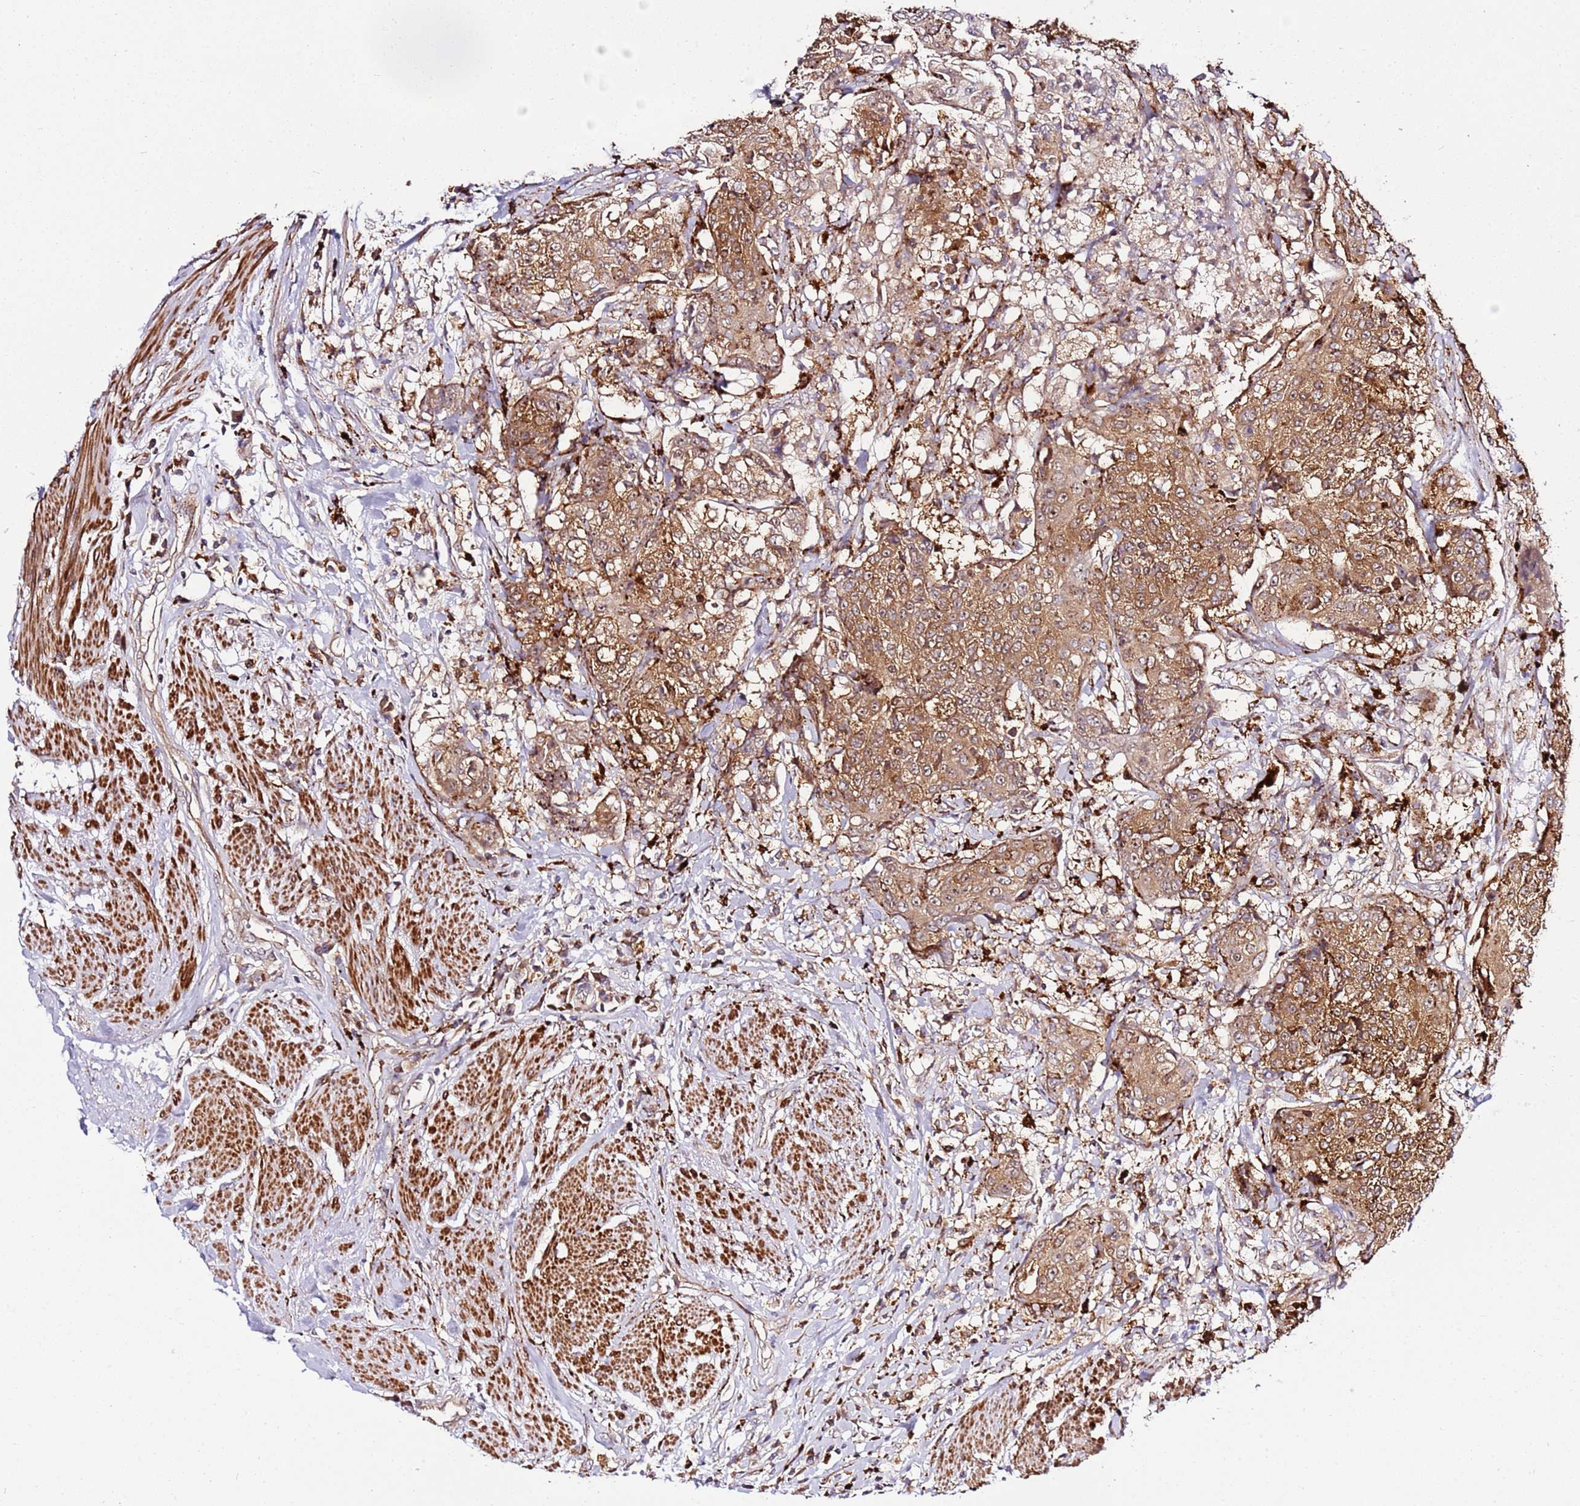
{"staining": {"intensity": "moderate", "quantity": ">75%", "location": "cytoplasmic/membranous,nuclear"}, "tissue": "urothelial cancer", "cell_type": "Tumor cells", "image_type": "cancer", "snomed": [{"axis": "morphology", "description": "Urothelial carcinoma, High grade"}, {"axis": "topography", "description": "Urinary bladder"}], "caption": "The immunohistochemical stain labels moderate cytoplasmic/membranous and nuclear positivity in tumor cells of urothelial carcinoma (high-grade) tissue.", "gene": "PVRIG", "patient": {"sex": "female", "age": 63}}